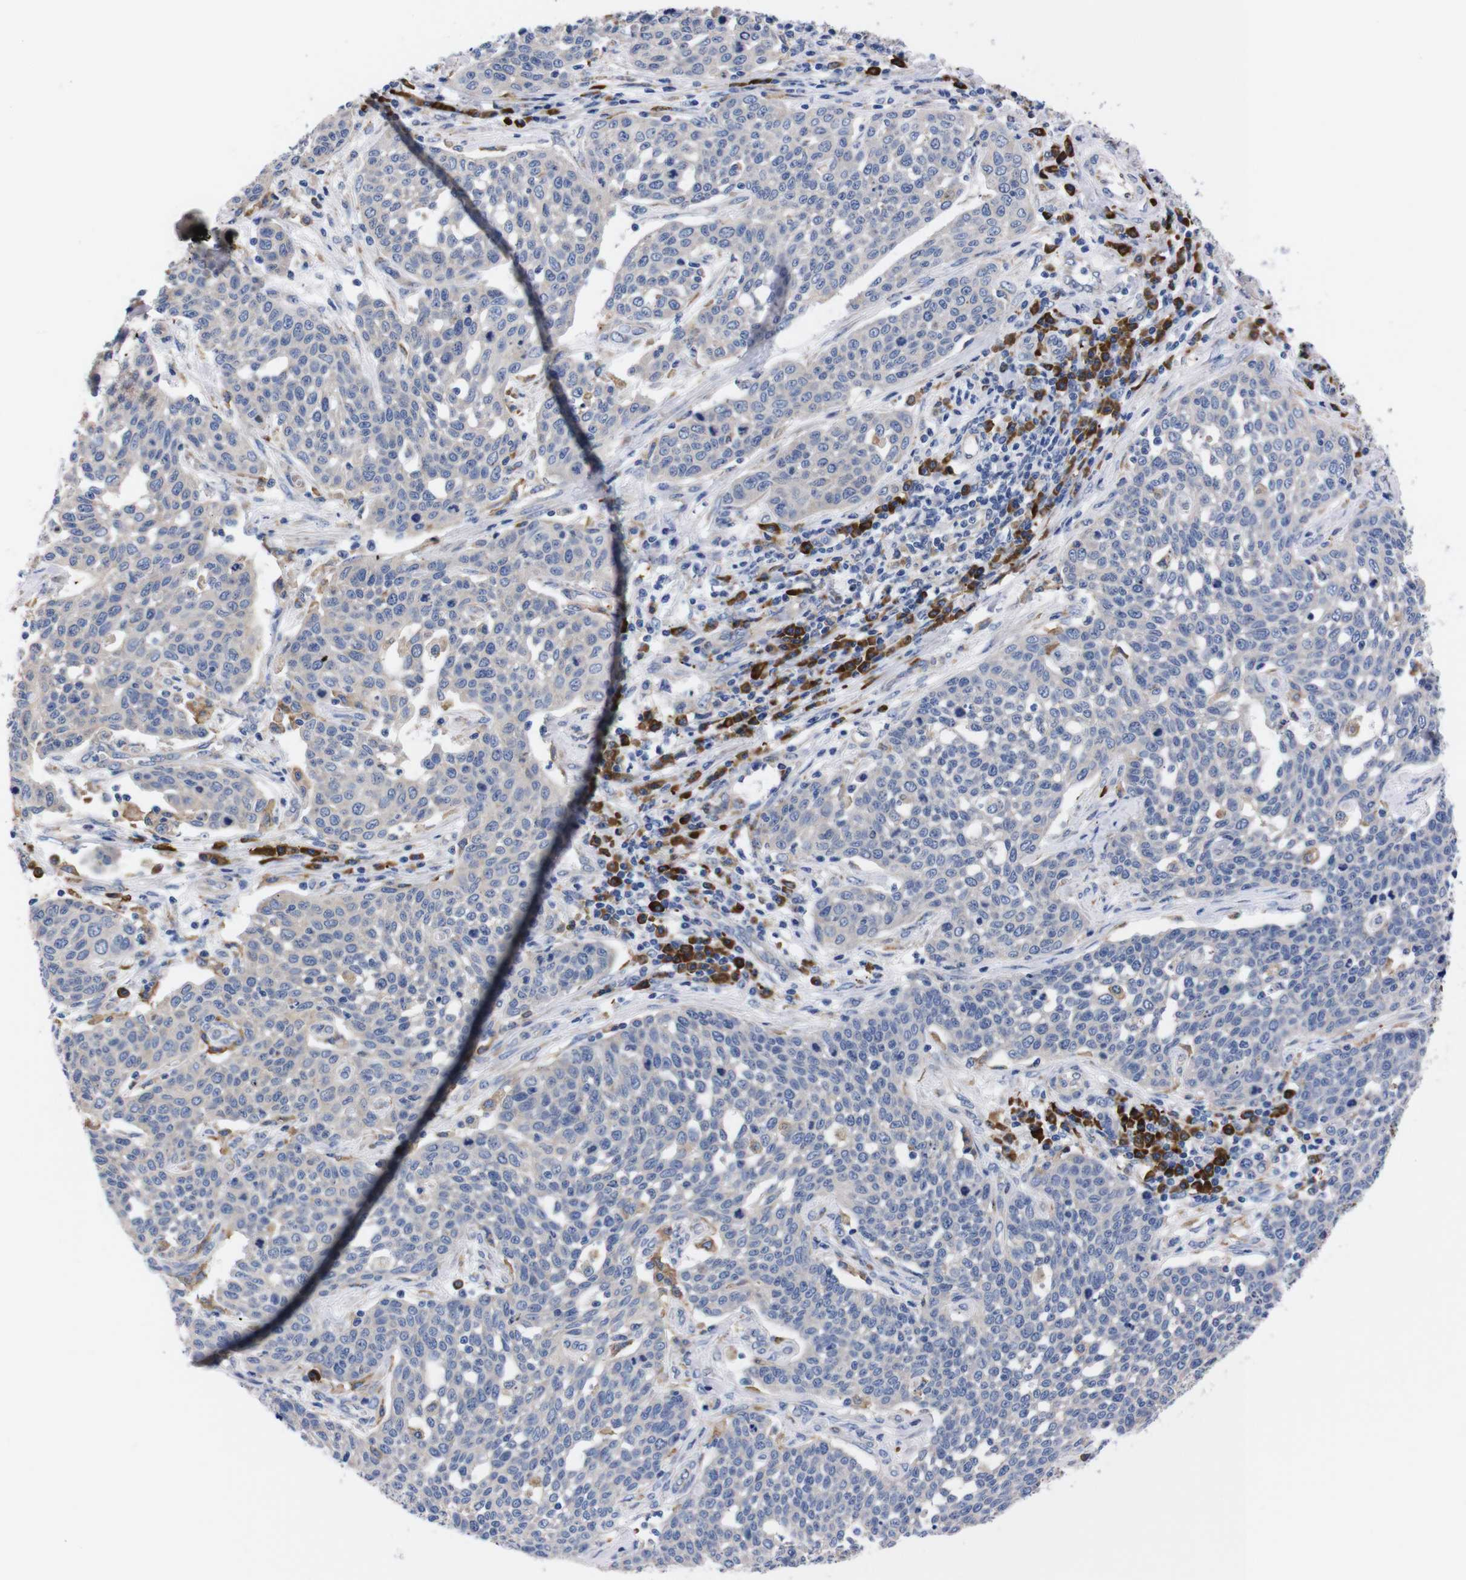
{"staining": {"intensity": "negative", "quantity": "none", "location": "none"}, "tissue": "cervical cancer", "cell_type": "Tumor cells", "image_type": "cancer", "snomed": [{"axis": "morphology", "description": "Squamous cell carcinoma, NOS"}, {"axis": "topography", "description": "Cervix"}], "caption": "Tumor cells show no significant protein positivity in cervical cancer.", "gene": "NEBL", "patient": {"sex": "female", "age": 34}}